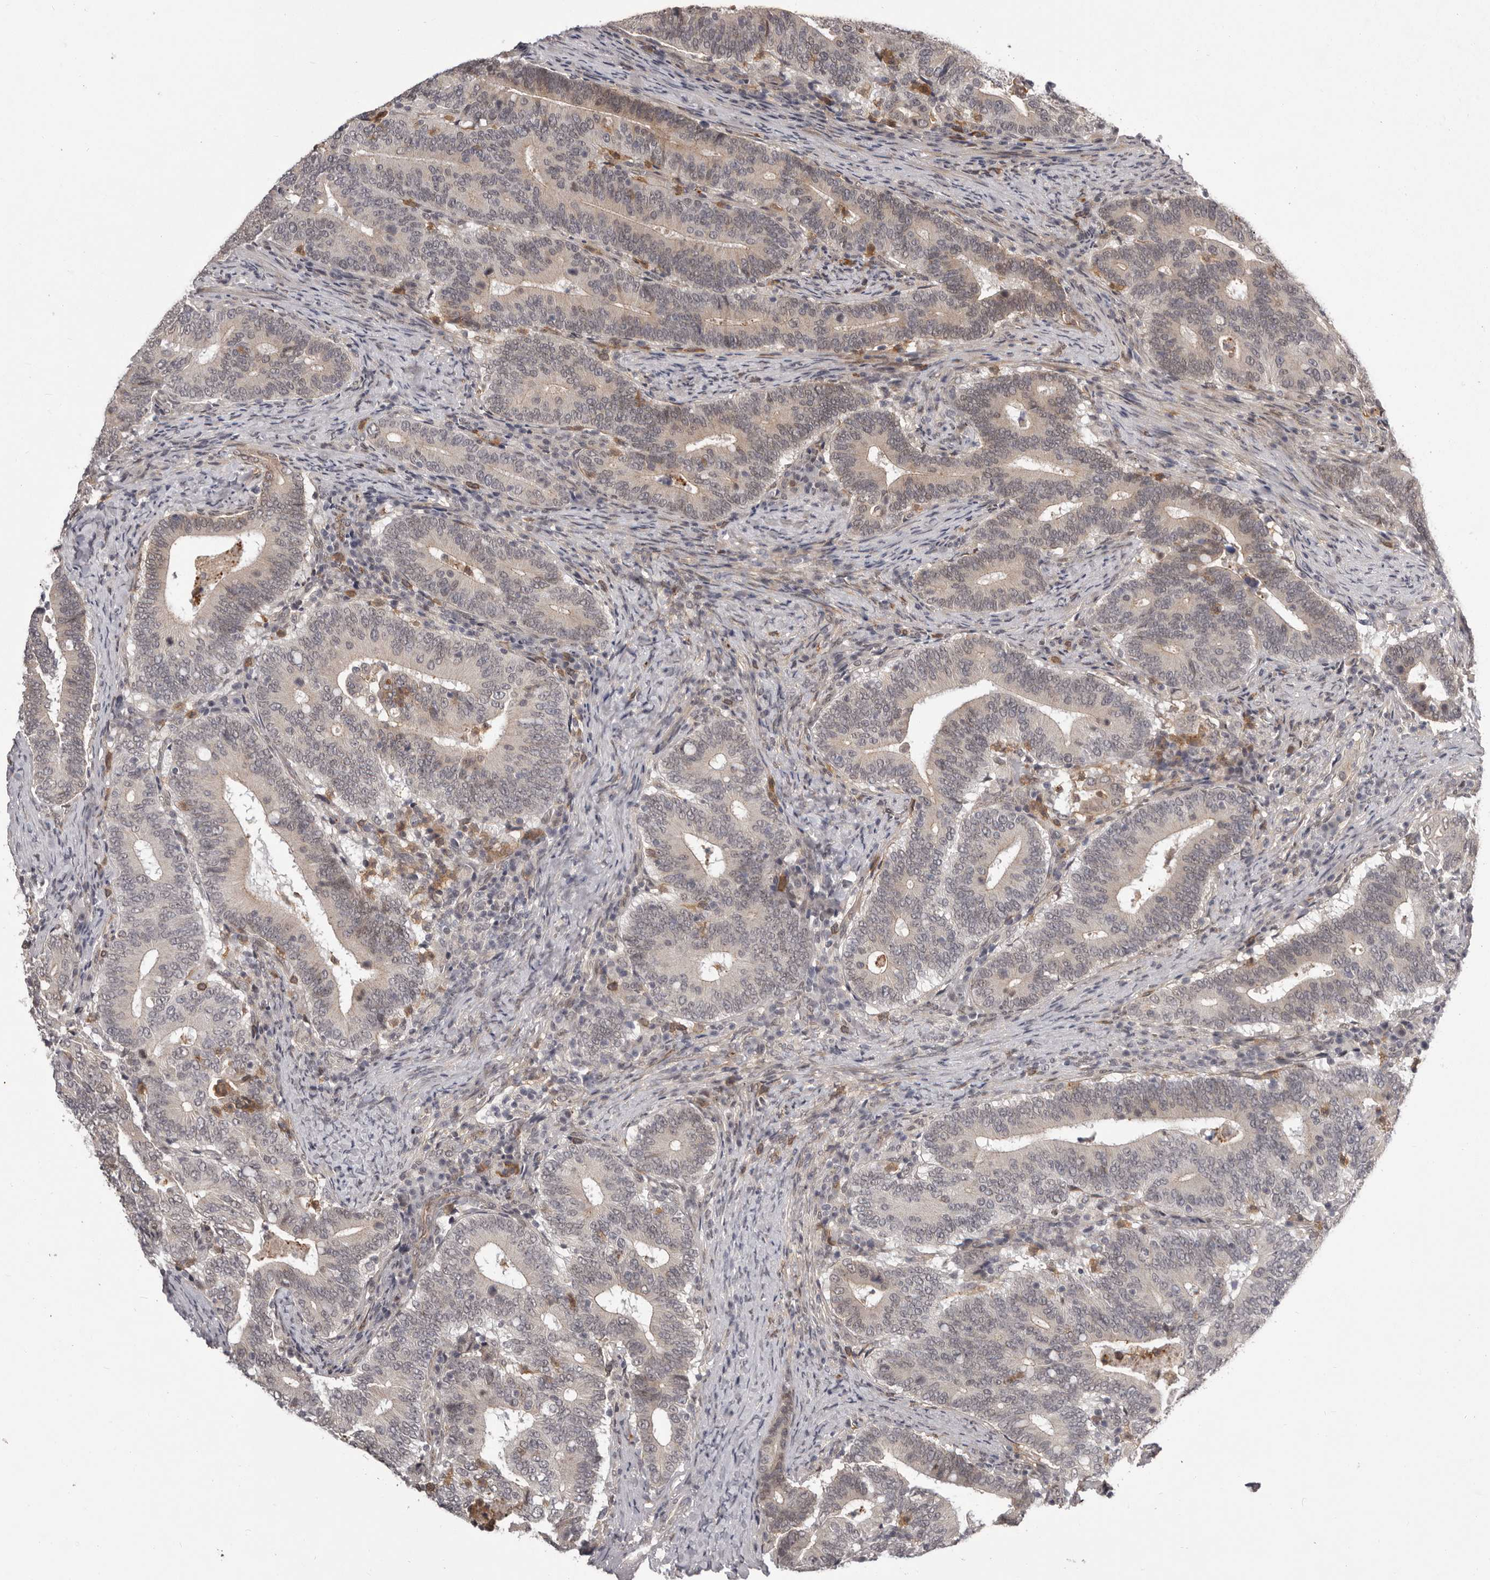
{"staining": {"intensity": "negative", "quantity": "none", "location": "none"}, "tissue": "colorectal cancer", "cell_type": "Tumor cells", "image_type": "cancer", "snomed": [{"axis": "morphology", "description": "Adenocarcinoma, NOS"}, {"axis": "topography", "description": "Colon"}], "caption": "A photomicrograph of colorectal adenocarcinoma stained for a protein reveals no brown staining in tumor cells.", "gene": "RNF2", "patient": {"sex": "female", "age": 66}}